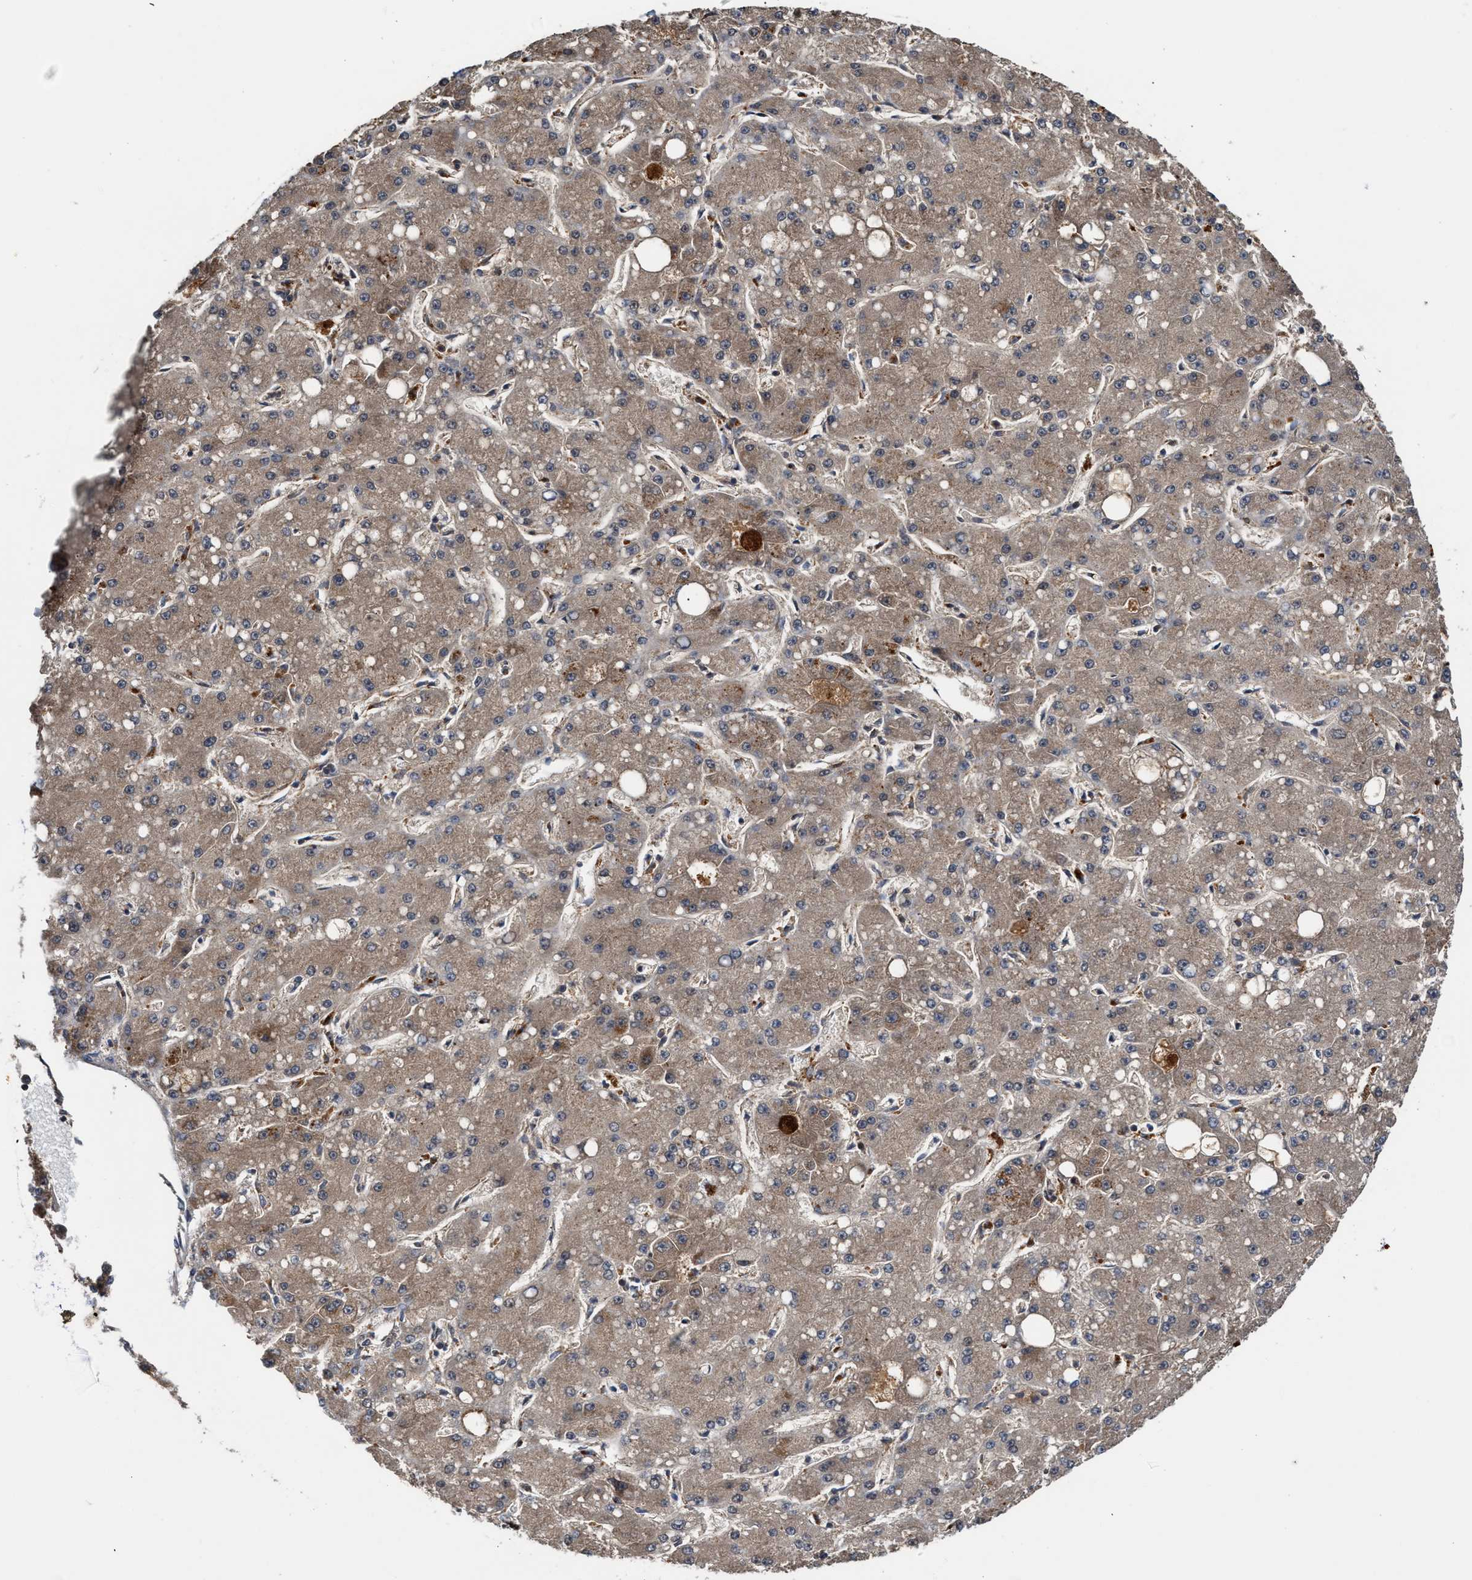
{"staining": {"intensity": "moderate", "quantity": ">75%", "location": "cytoplasmic/membranous"}, "tissue": "liver cancer", "cell_type": "Tumor cells", "image_type": "cancer", "snomed": [{"axis": "morphology", "description": "Carcinoma, Hepatocellular, NOS"}, {"axis": "topography", "description": "Liver"}], "caption": "Immunohistochemistry (DAB (3,3'-diaminobenzidine)) staining of liver cancer (hepatocellular carcinoma) demonstrates moderate cytoplasmic/membranous protein staining in about >75% of tumor cells.", "gene": "MECR", "patient": {"sex": "male", "age": 67}}